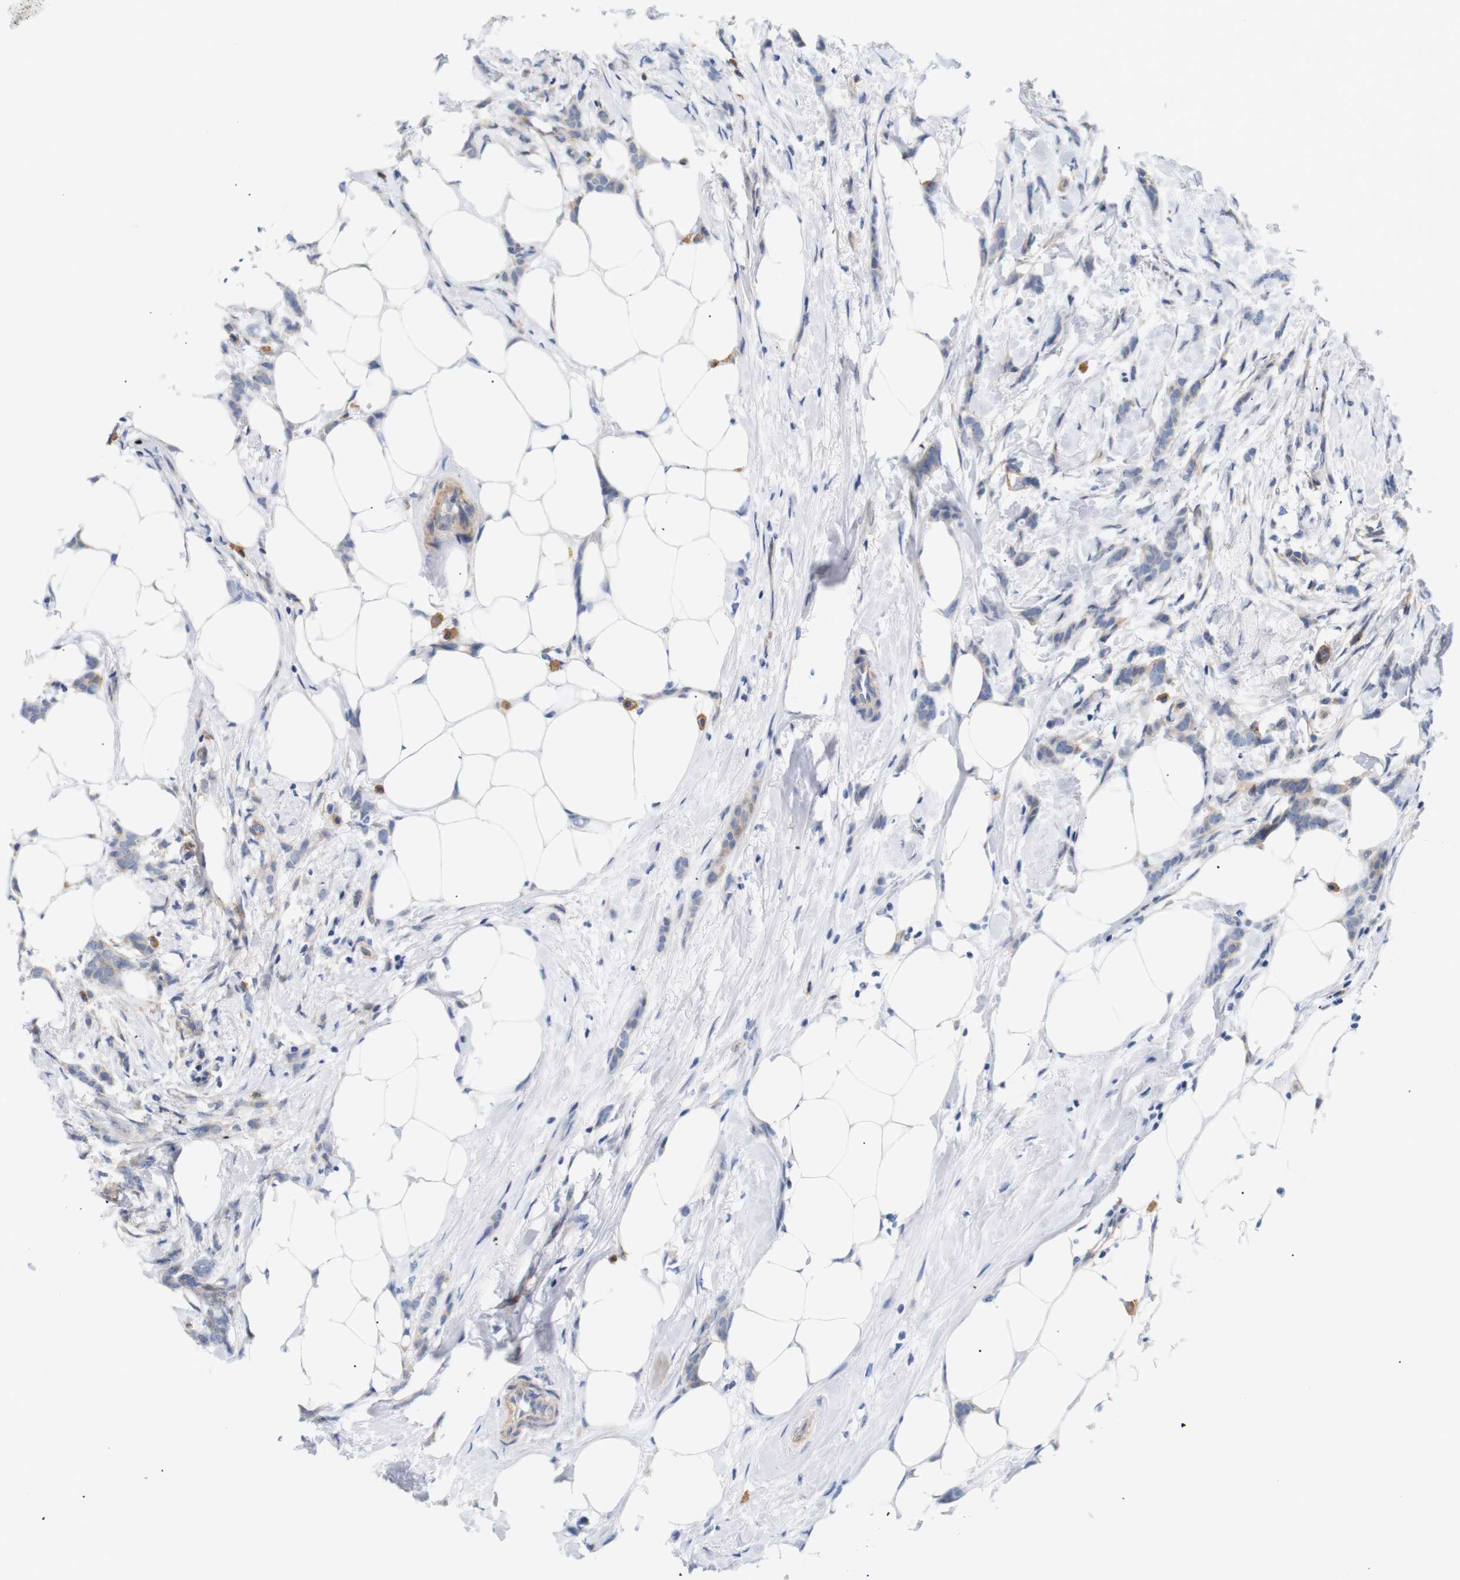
{"staining": {"intensity": "weak", "quantity": "<25%", "location": "cytoplasmic/membranous"}, "tissue": "breast cancer", "cell_type": "Tumor cells", "image_type": "cancer", "snomed": [{"axis": "morphology", "description": "Lobular carcinoma, in situ"}, {"axis": "morphology", "description": "Lobular carcinoma"}, {"axis": "topography", "description": "Breast"}], "caption": "Immunohistochemistry of lobular carcinoma in situ (breast) shows no staining in tumor cells.", "gene": "STMN3", "patient": {"sex": "female", "age": 41}}